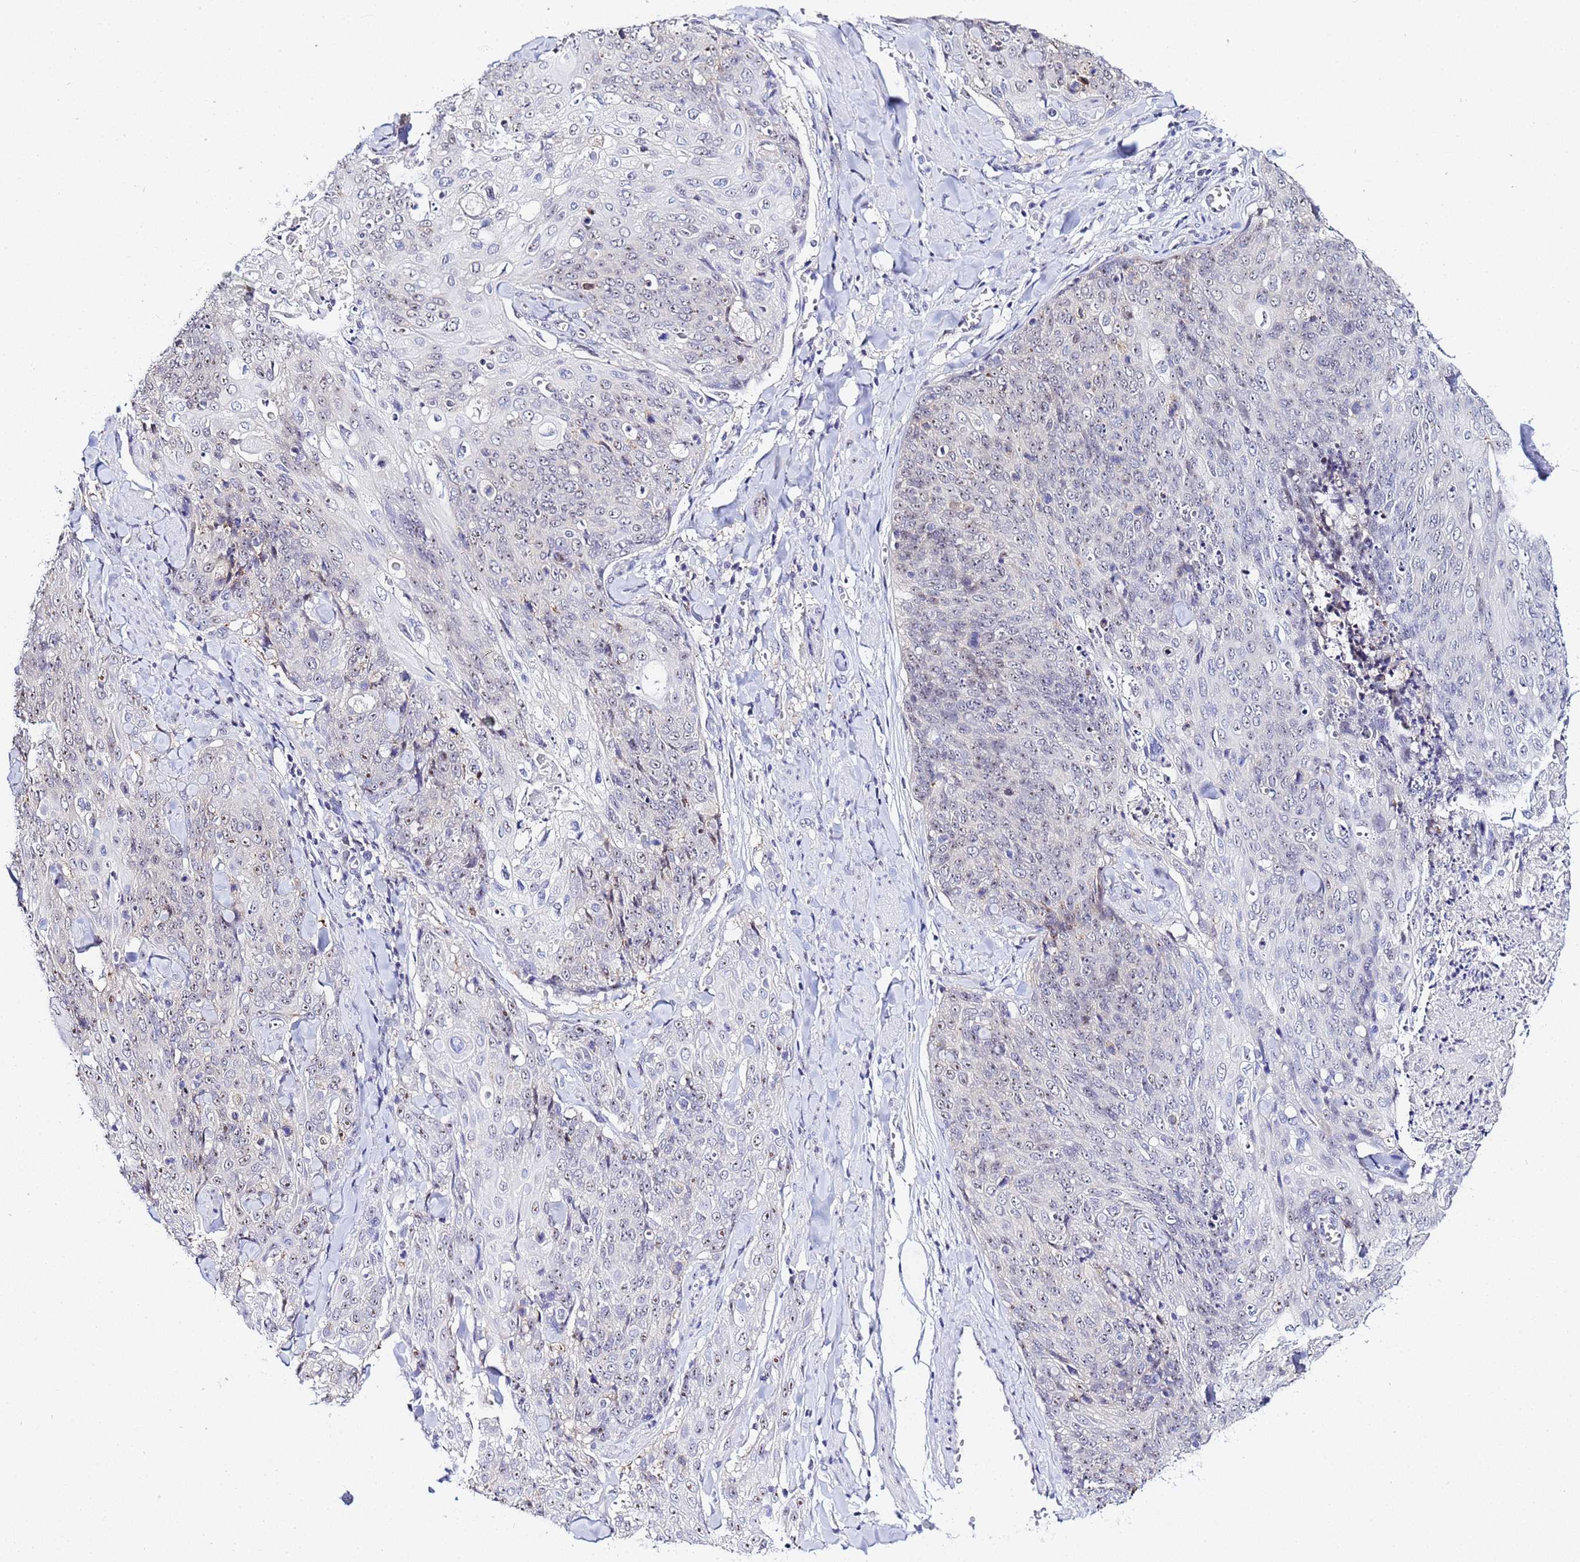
{"staining": {"intensity": "weak", "quantity": "<25%", "location": "nuclear"}, "tissue": "skin cancer", "cell_type": "Tumor cells", "image_type": "cancer", "snomed": [{"axis": "morphology", "description": "Squamous cell carcinoma, NOS"}, {"axis": "topography", "description": "Skin"}, {"axis": "topography", "description": "Vulva"}], "caption": "Skin cancer was stained to show a protein in brown. There is no significant positivity in tumor cells.", "gene": "ACTL6B", "patient": {"sex": "female", "age": 85}}